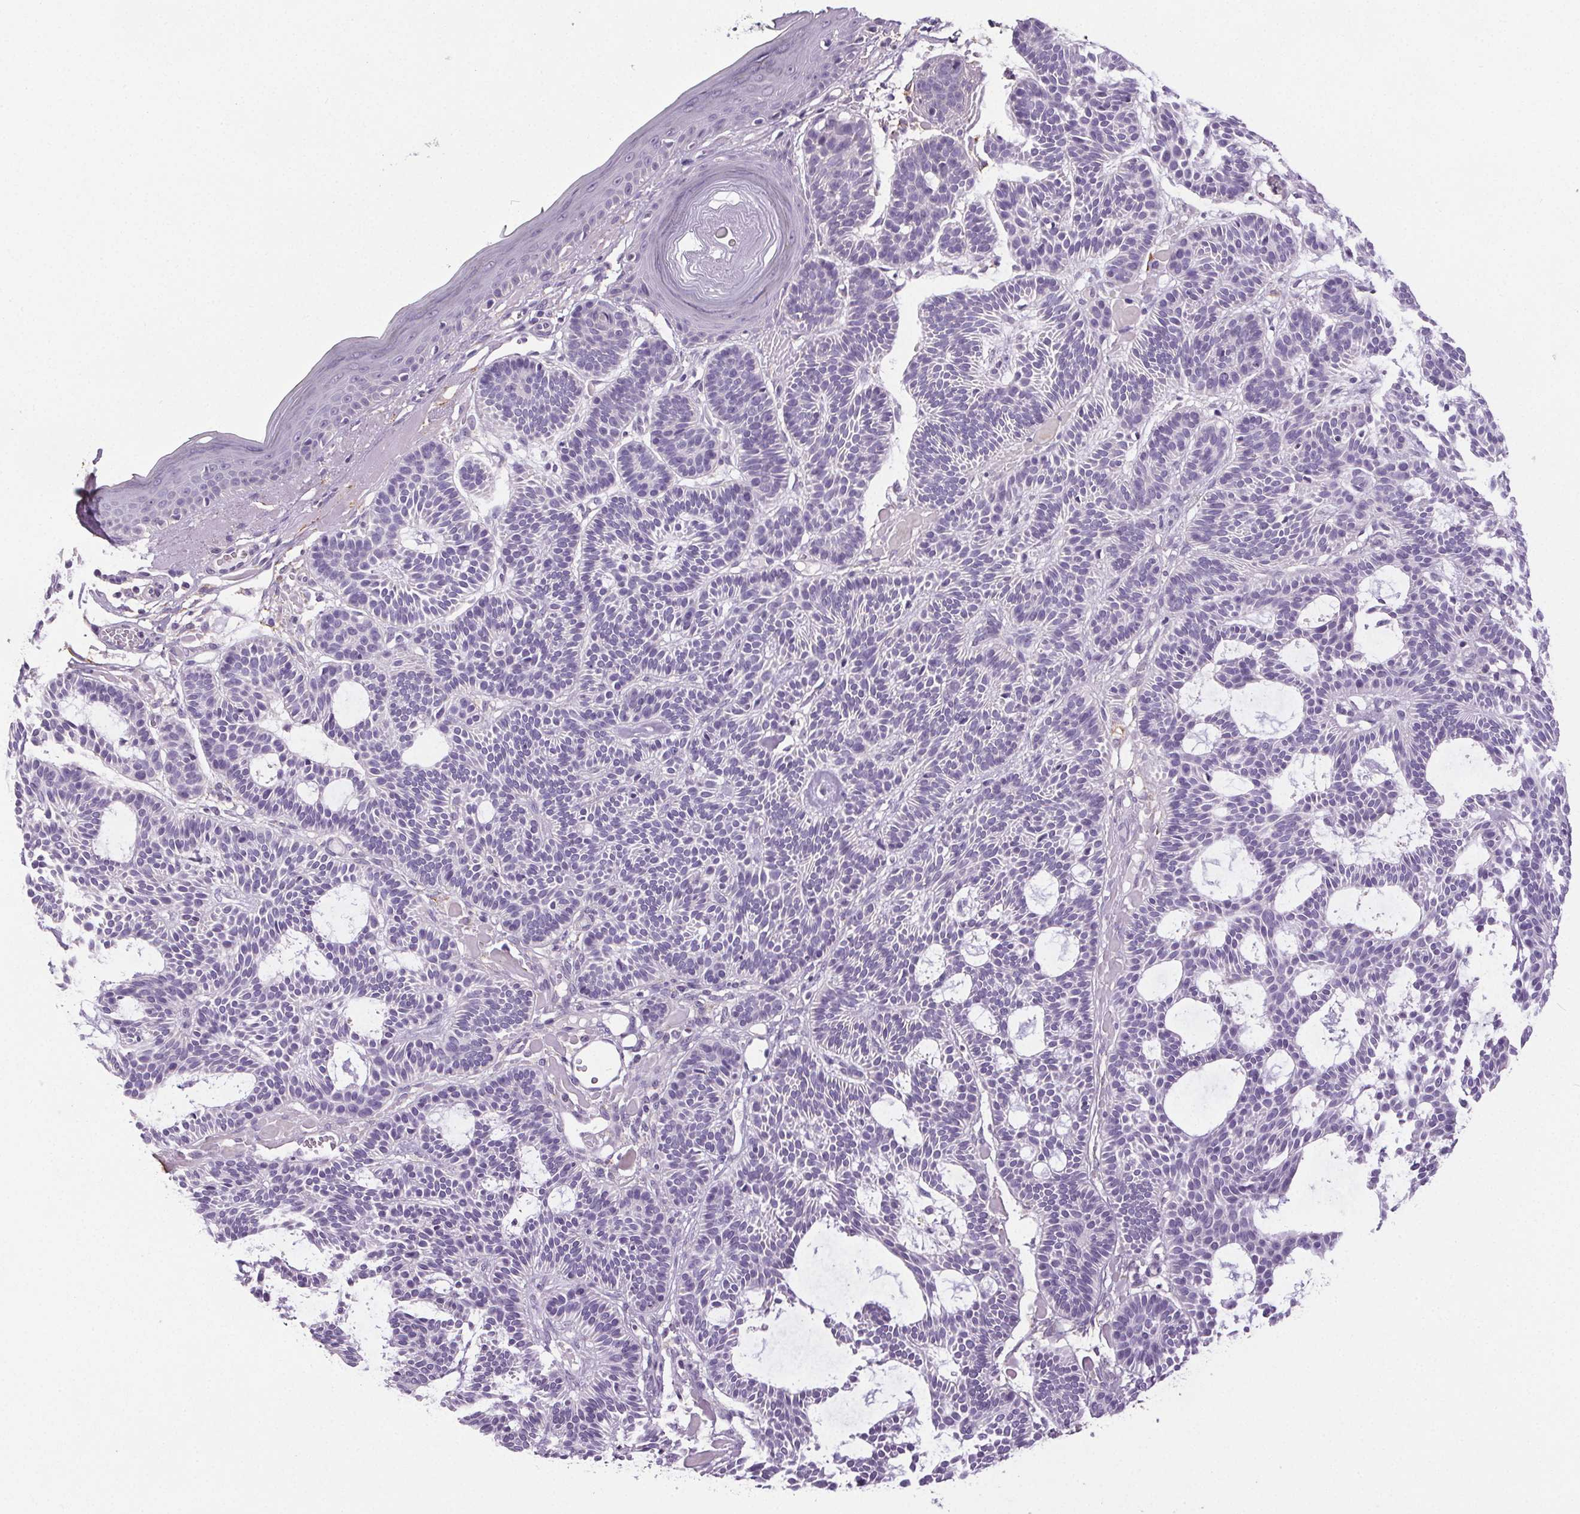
{"staining": {"intensity": "negative", "quantity": "none", "location": "none"}, "tissue": "skin cancer", "cell_type": "Tumor cells", "image_type": "cancer", "snomed": [{"axis": "morphology", "description": "Basal cell carcinoma"}, {"axis": "topography", "description": "Skin"}], "caption": "Histopathology image shows no protein expression in tumor cells of skin basal cell carcinoma tissue.", "gene": "GPIHBP1", "patient": {"sex": "male", "age": 85}}